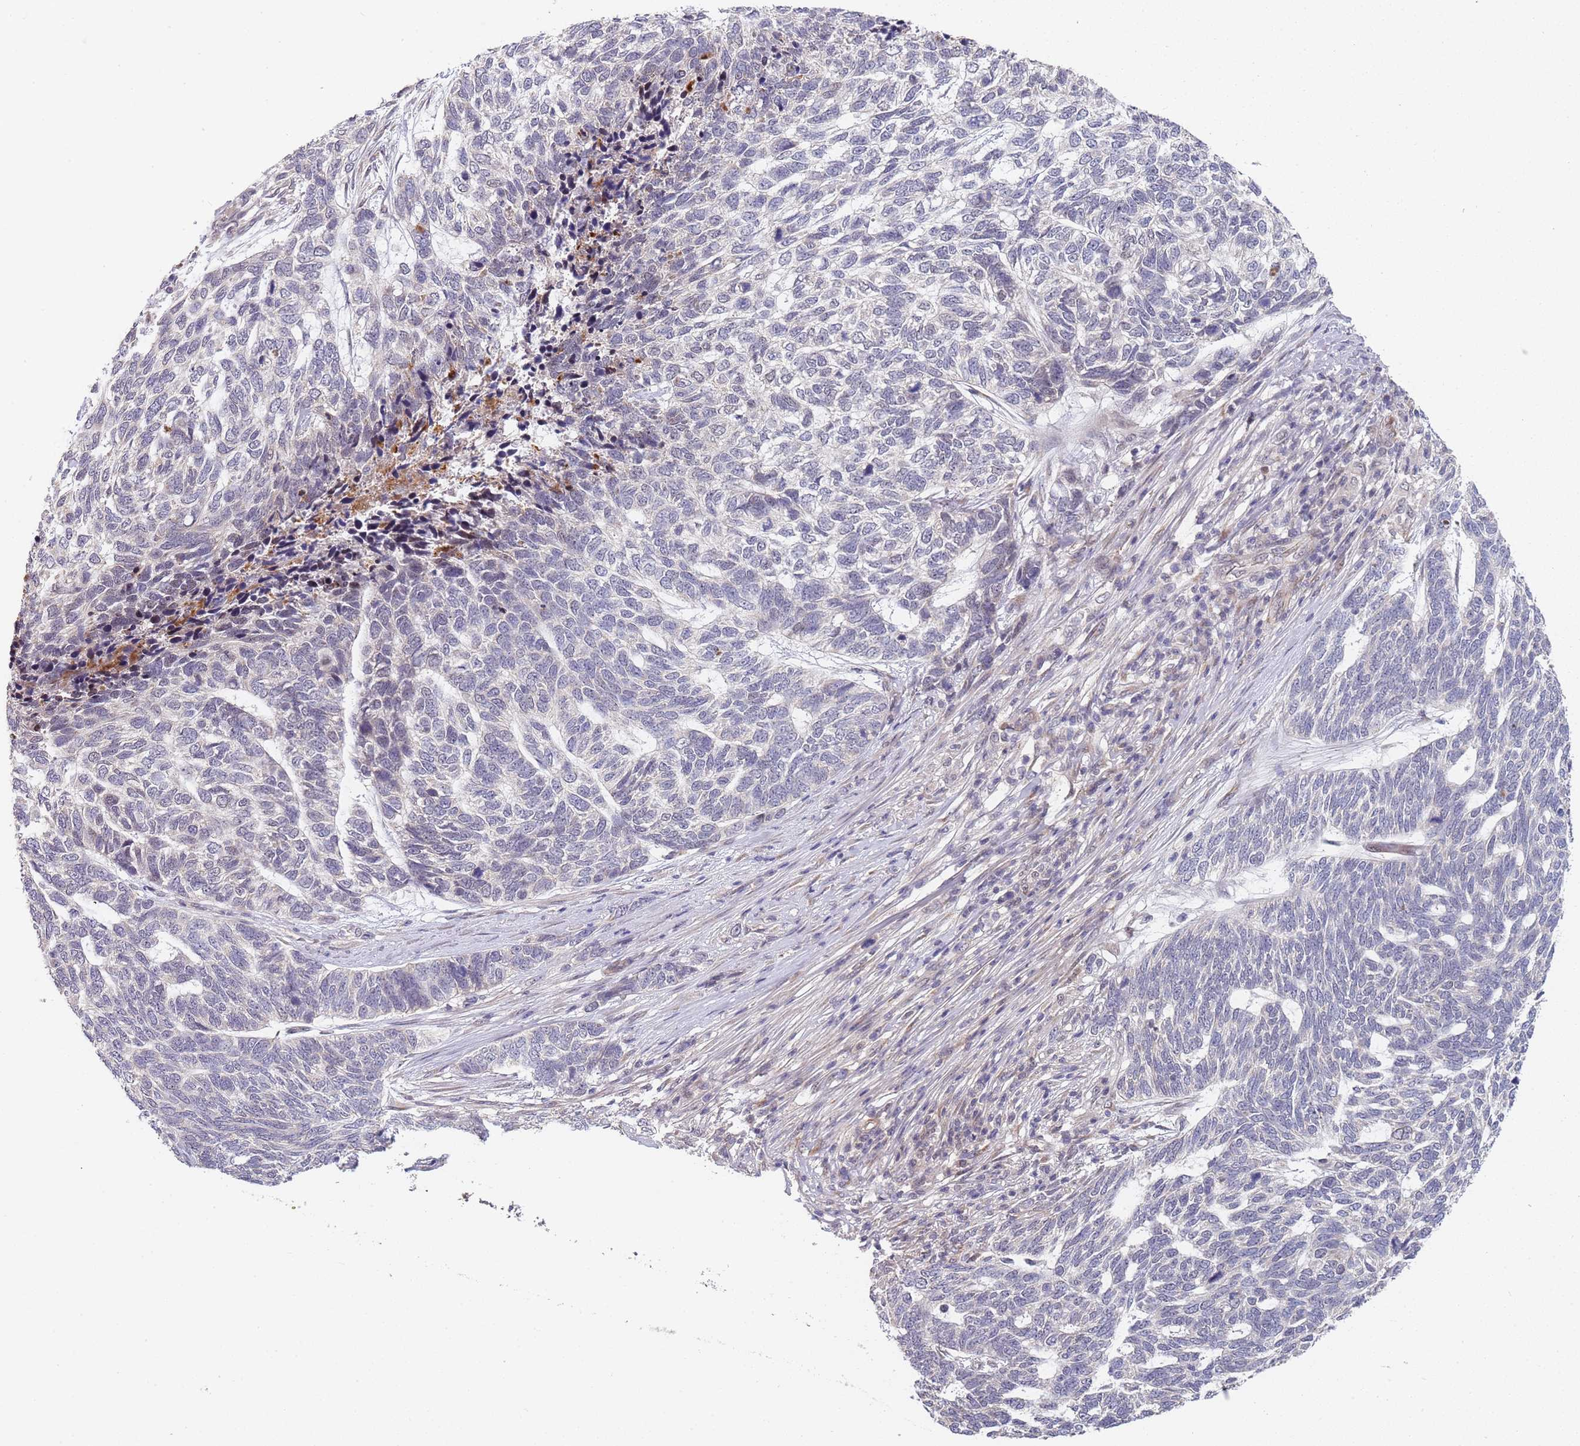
{"staining": {"intensity": "negative", "quantity": "none", "location": "none"}, "tissue": "skin cancer", "cell_type": "Tumor cells", "image_type": "cancer", "snomed": [{"axis": "morphology", "description": "Basal cell carcinoma"}, {"axis": "topography", "description": "Skin"}], "caption": "Immunohistochemical staining of human skin cancer reveals no significant positivity in tumor cells.", "gene": "B4GALT4", "patient": {"sex": "female", "age": 65}}